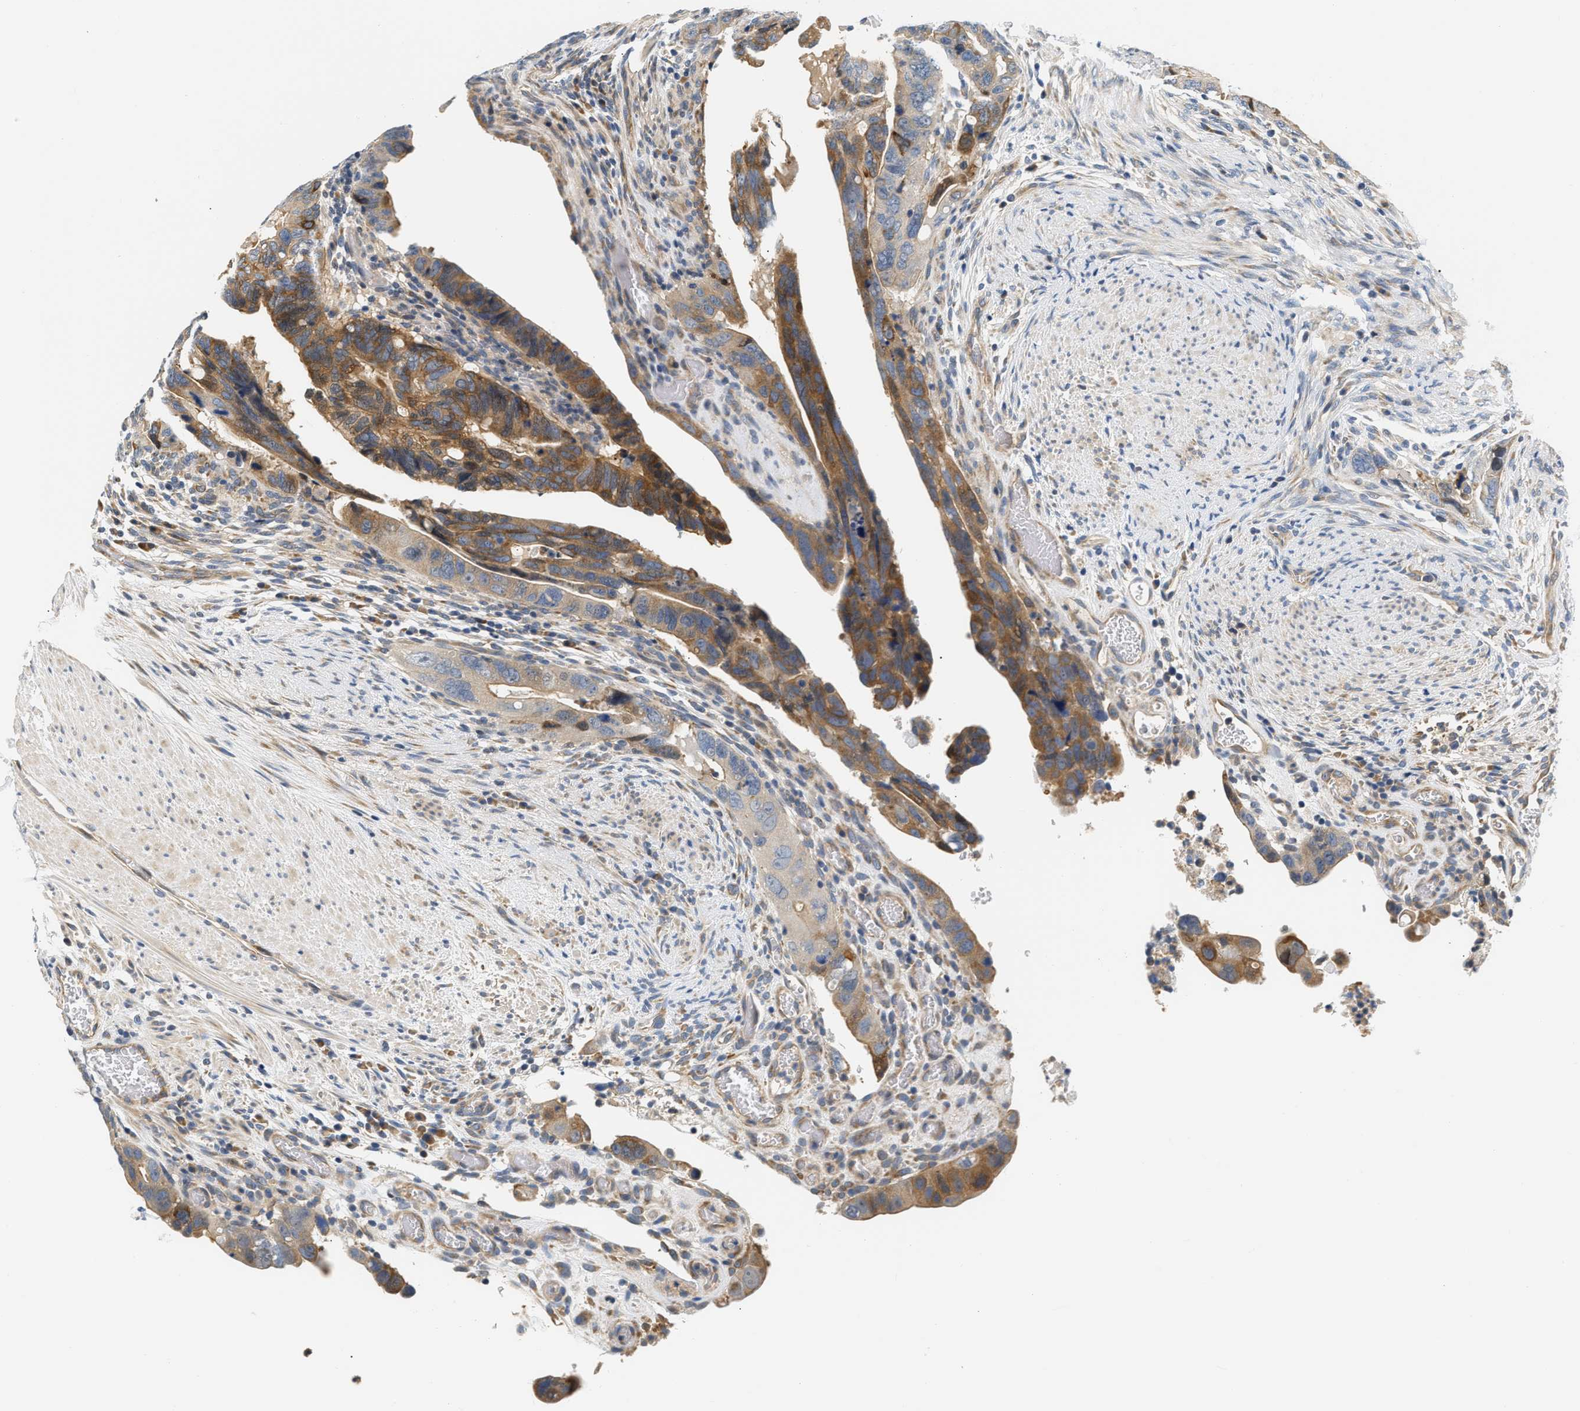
{"staining": {"intensity": "moderate", "quantity": "25%-75%", "location": "cytoplasmic/membranous"}, "tissue": "colorectal cancer", "cell_type": "Tumor cells", "image_type": "cancer", "snomed": [{"axis": "morphology", "description": "Adenocarcinoma, NOS"}, {"axis": "topography", "description": "Rectum"}], "caption": "Colorectal cancer stained for a protein displays moderate cytoplasmic/membranous positivity in tumor cells.", "gene": "TNIP2", "patient": {"sex": "male", "age": 53}}